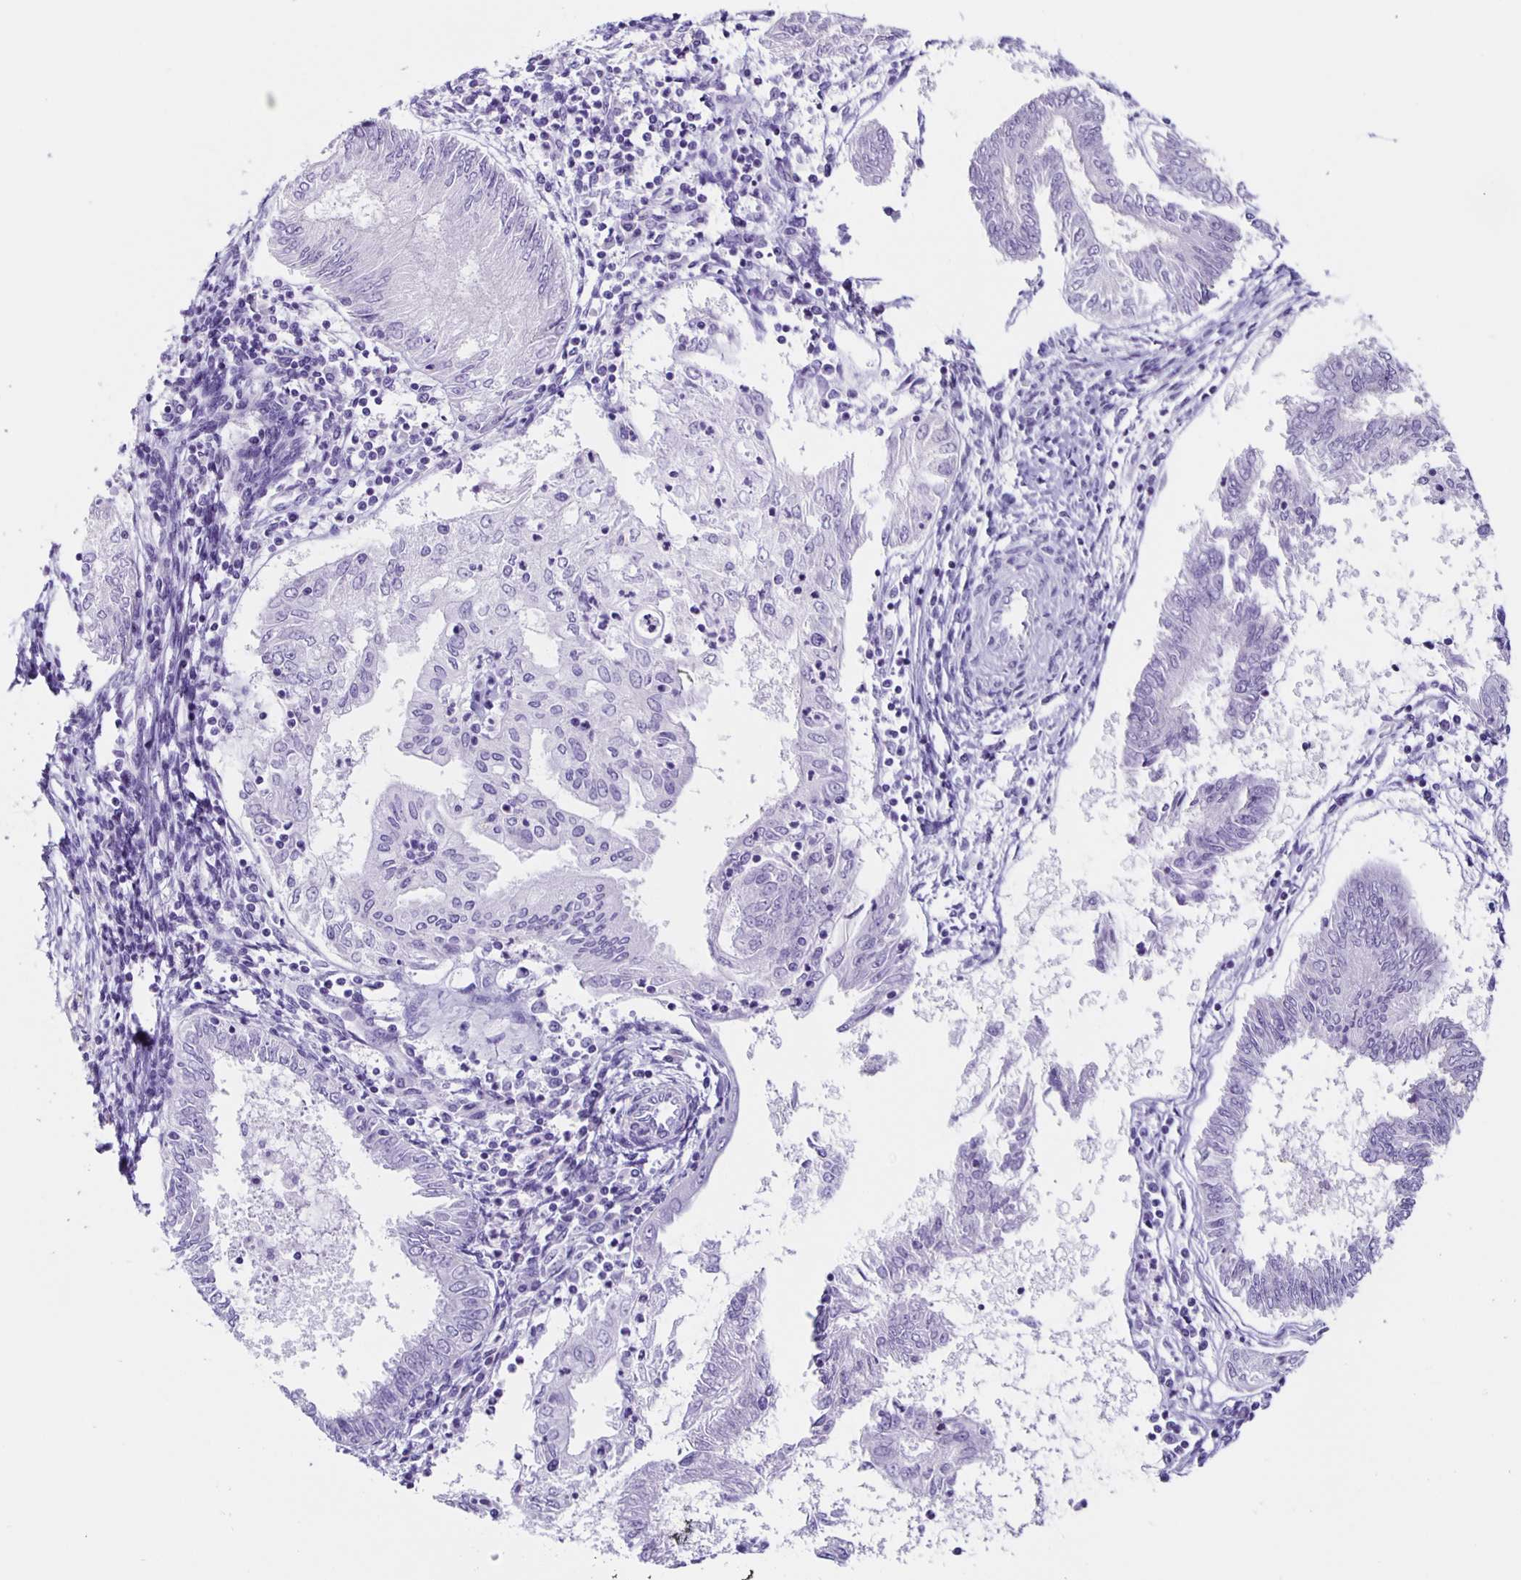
{"staining": {"intensity": "negative", "quantity": "none", "location": "none"}, "tissue": "endometrial cancer", "cell_type": "Tumor cells", "image_type": "cancer", "snomed": [{"axis": "morphology", "description": "Adenocarcinoma, NOS"}, {"axis": "topography", "description": "Endometrium"}], "caption": "This is a micrograph of IHC staining of adenocarcinoma (endometrial), which shows no staining in tumor cells.", "gene": "SLC12A3", "patient": {"sex": "female", "age": 68}}